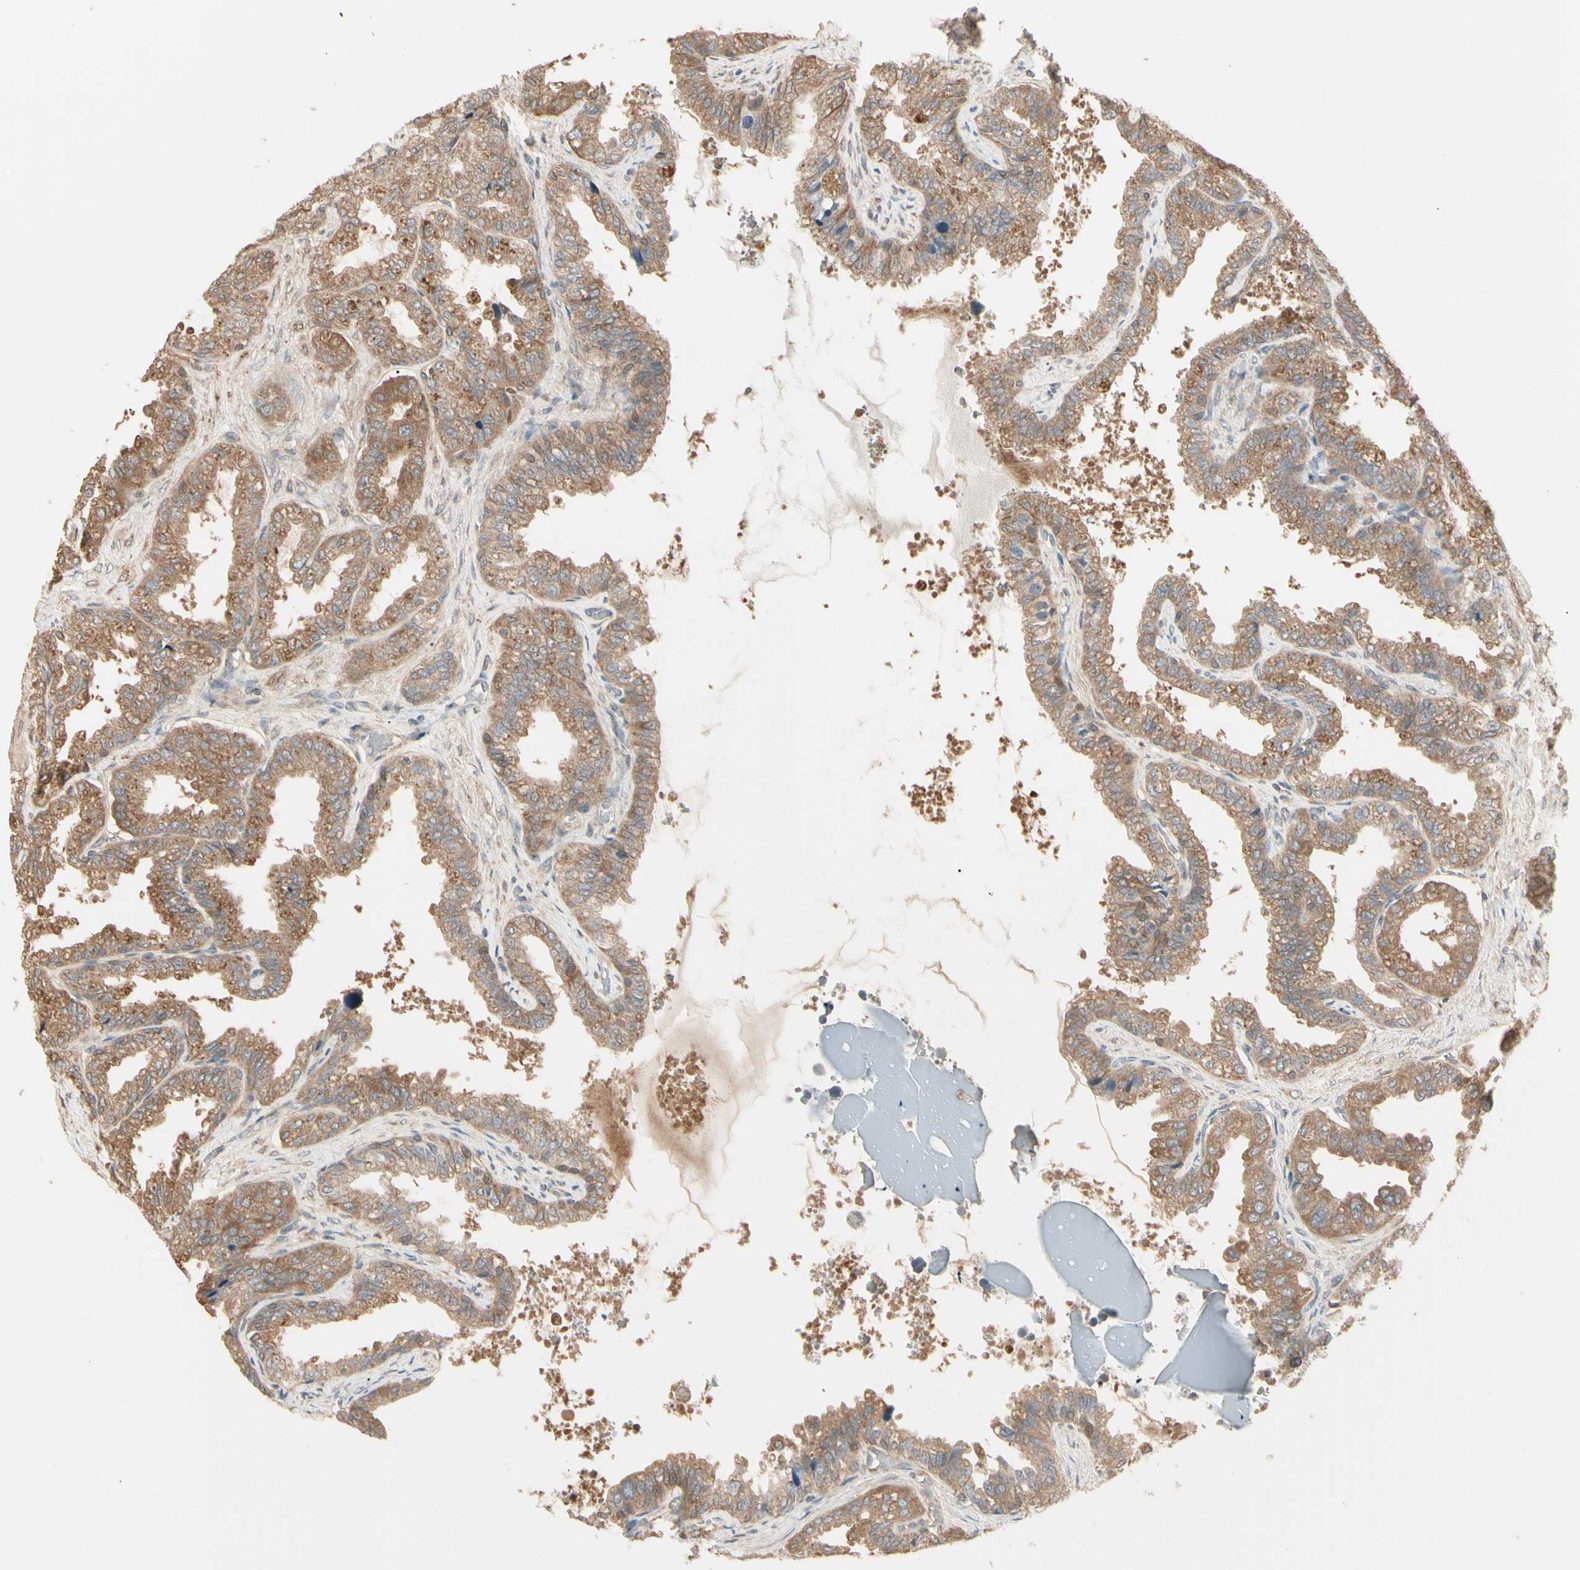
{"staining": {"intensity": "moderate", "quantity": ">75%", "location": "cytoplasmic/membranous"}, "tissue": "seminal vesicle", "cell_type": "Glandular cells", "image_type": "normal", "snomed": [{"axis": "morphology", "description": "Normal tissue, NOS"}, {"axis": "topography", "description": "Seminal veicle"}], "caption": "The micrograph exhibits staining of normal seminal vesicle, revealing moderate cytoplasmic/membranous protein staining (brown color) within glandular cells. Ihc stains the protein of interest in brown and the nuclei are stained blue.", "gene": "IRAG1", "patient": {"sex": "male", "age": 46}}